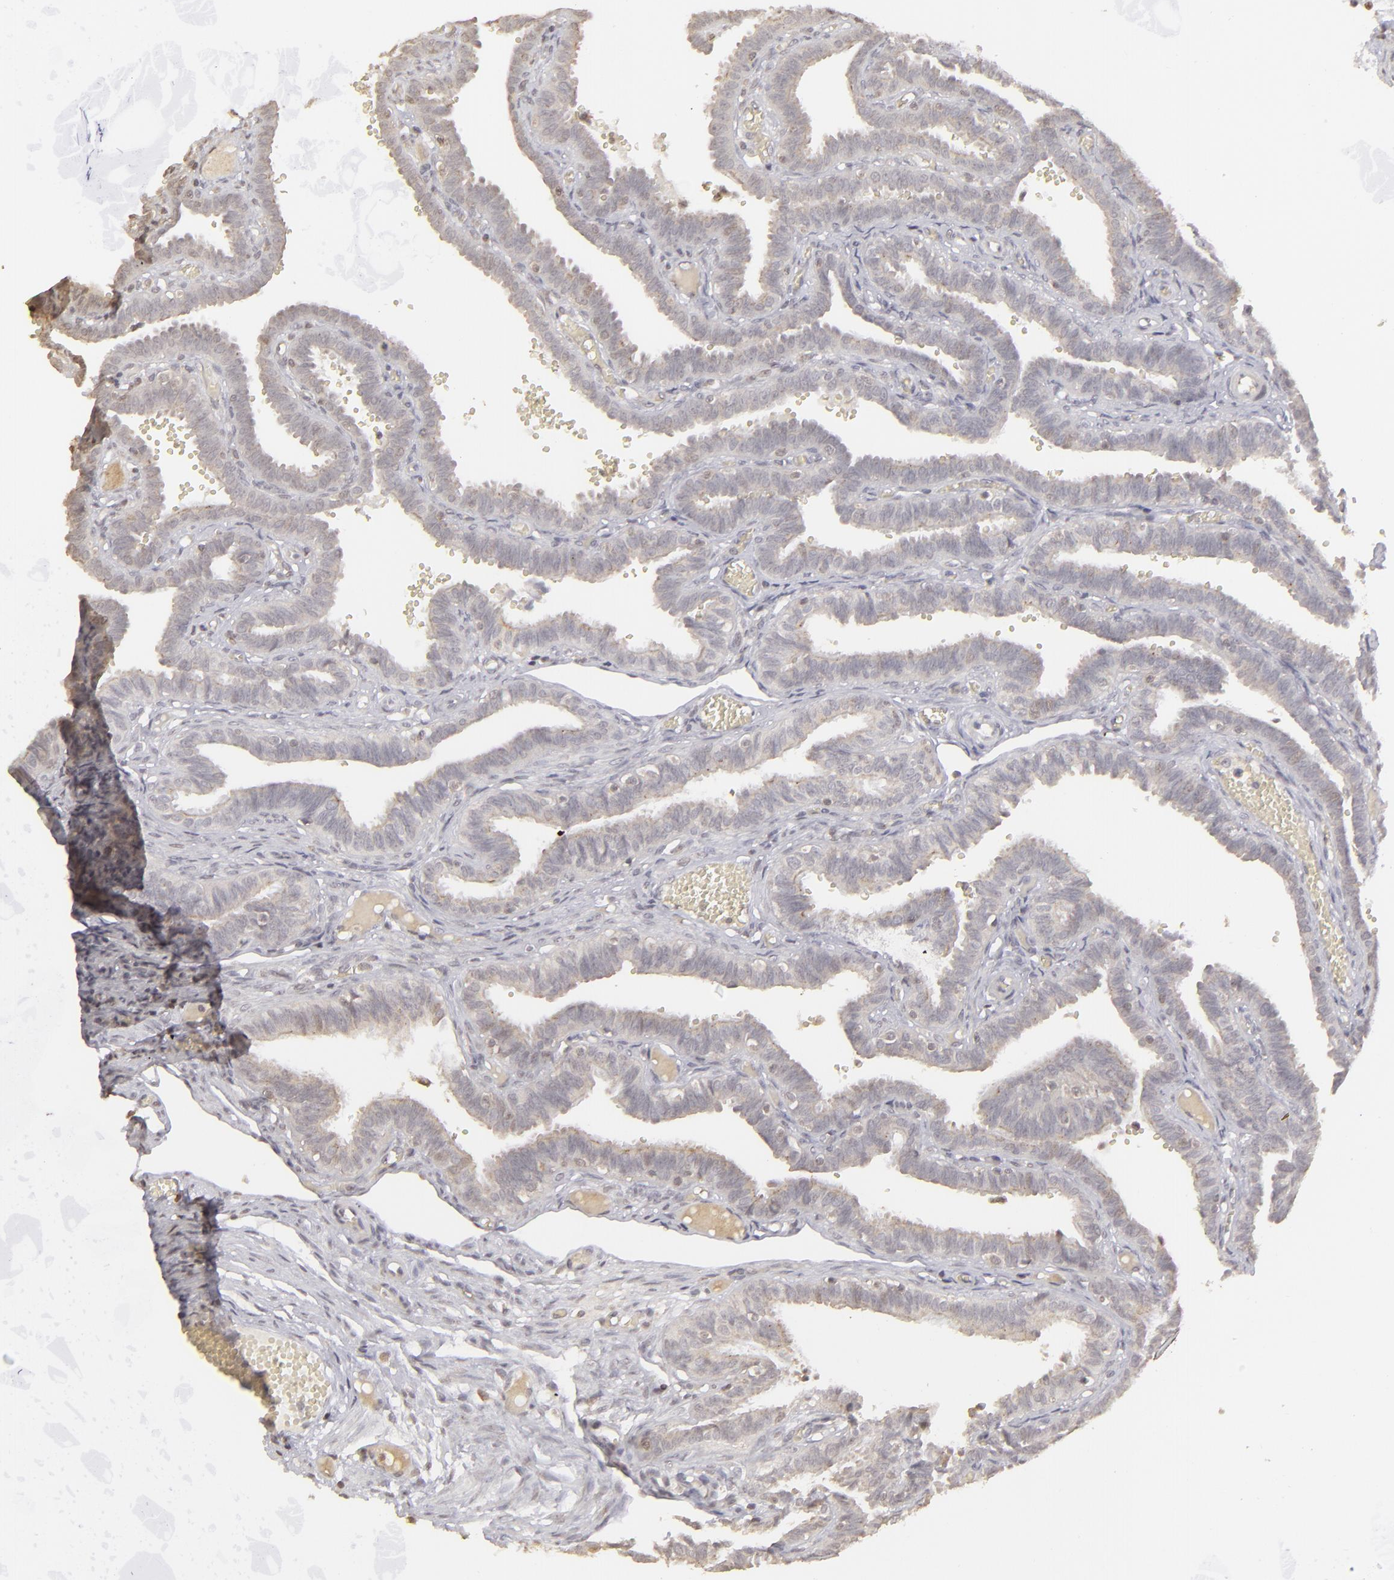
{"staining": {"intensity": "negative", "quantity": "none", "location": "none"}, "tissue": "fallopian tube", "cell_type": "Glandular cells", "image_type": "normal", "snomed": [{"axis": "morphology", "description": "Normal tissue, NOS"}, {"axis": "topography", "description": "Fallopian tube"}], "caption": "The histopathology image exhibits no staining of glandular cells in unremarkable fallopian tube.", "gene": "CLDN2", "patient": {"sex": "female", "age": 29}}